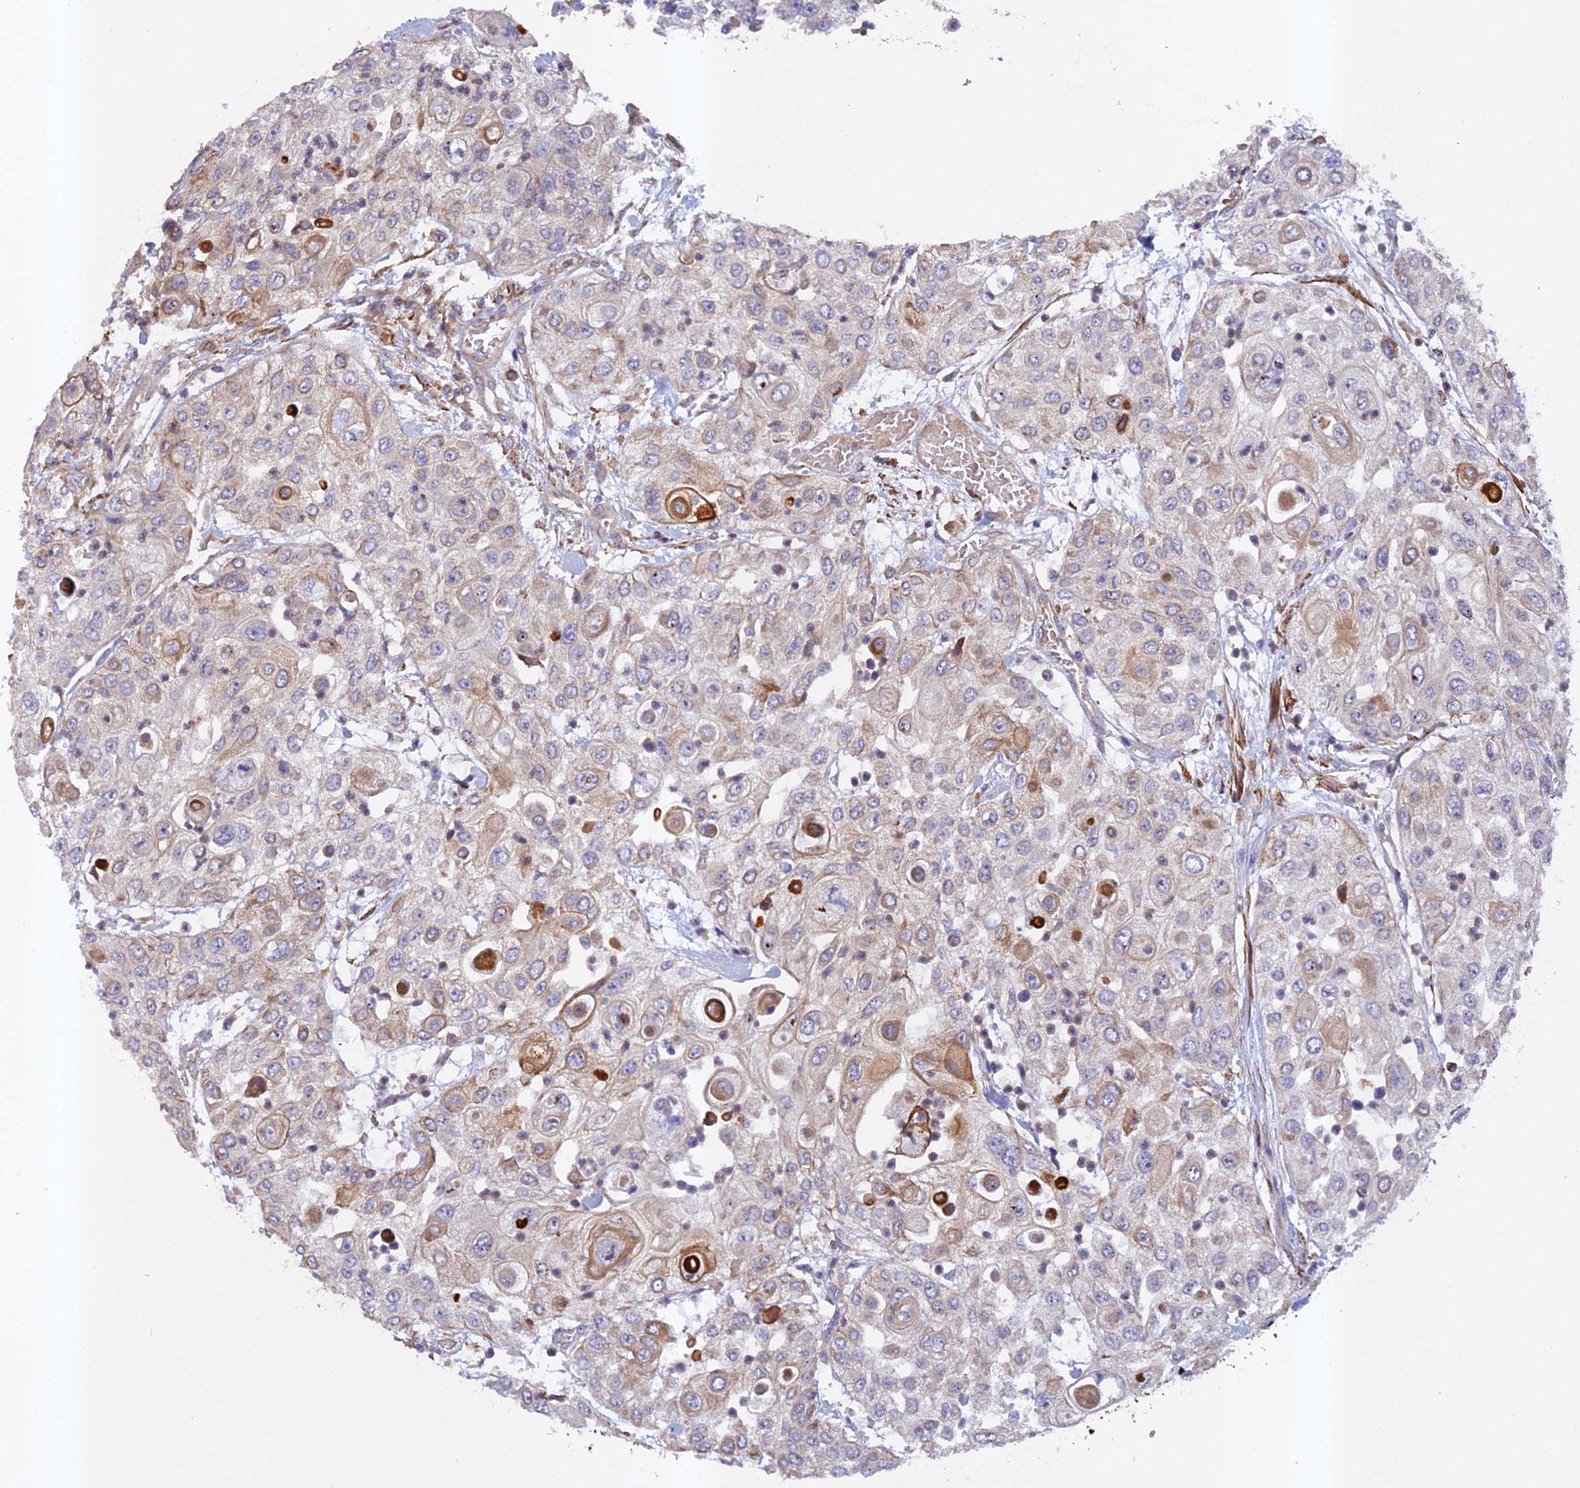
{"staining": {"intensity": "moderate", "quantity": "<25%", "location": "cytoplasmic/membranous"}, "tissue": "urothelial cancer", "cell_type": "Tumor cells", "image_type": "cancer", "snomed": [{"axis": "morphology", "description": "Urothelial carcinoma, High grade"}, {"axis": "topography", "description": "Urinary bladder"}], "caption": "The histopathology image displays staining of urothelial cancer, revealing moderate cytoplasmic/membranous protein positivity (brown color) within tumor cells.", "gene": "RALGAPA2", "patient": {"sex": "female", "age": 79}}